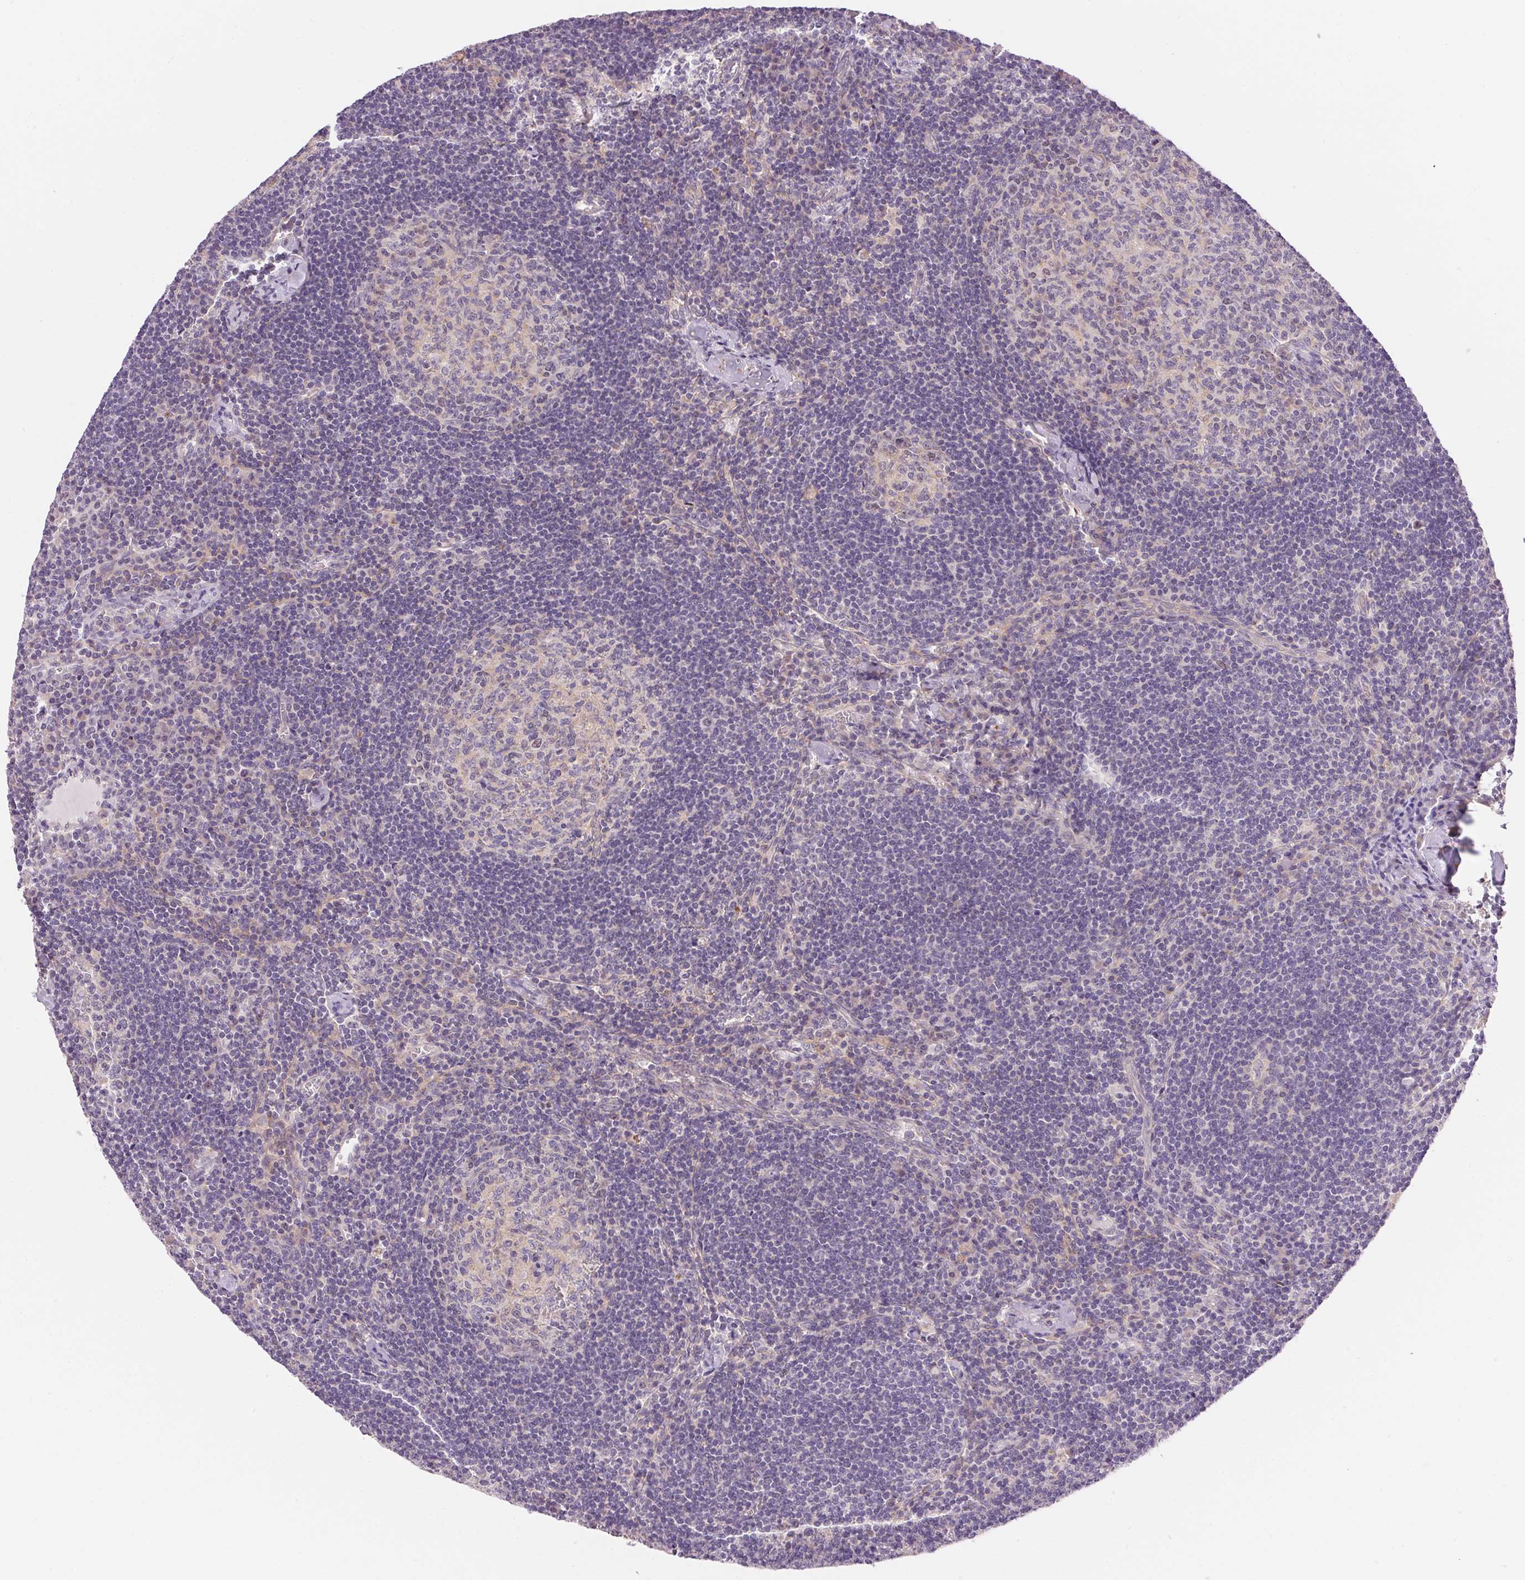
{"staining": {"intensity": "negative", "quantity": "none", "location": "none"}, "tissue": "lymph node", "cell_type": "Germinal center cells", "image_type": "normal", "snomed": [{"axis": "morphology", "description": "Normal tissue, NOS"}, {"axis": "topography", "description": "Lymph node"}], "caption": "IHC histopathology image of unremarkable human lymph node stained for a protein (brown), which shows no expression in germinal center cells. (DAB immunohistochemistry, high magnification).", "gene": "SMTN", "patient": {"sex": "male", "age": 67}}